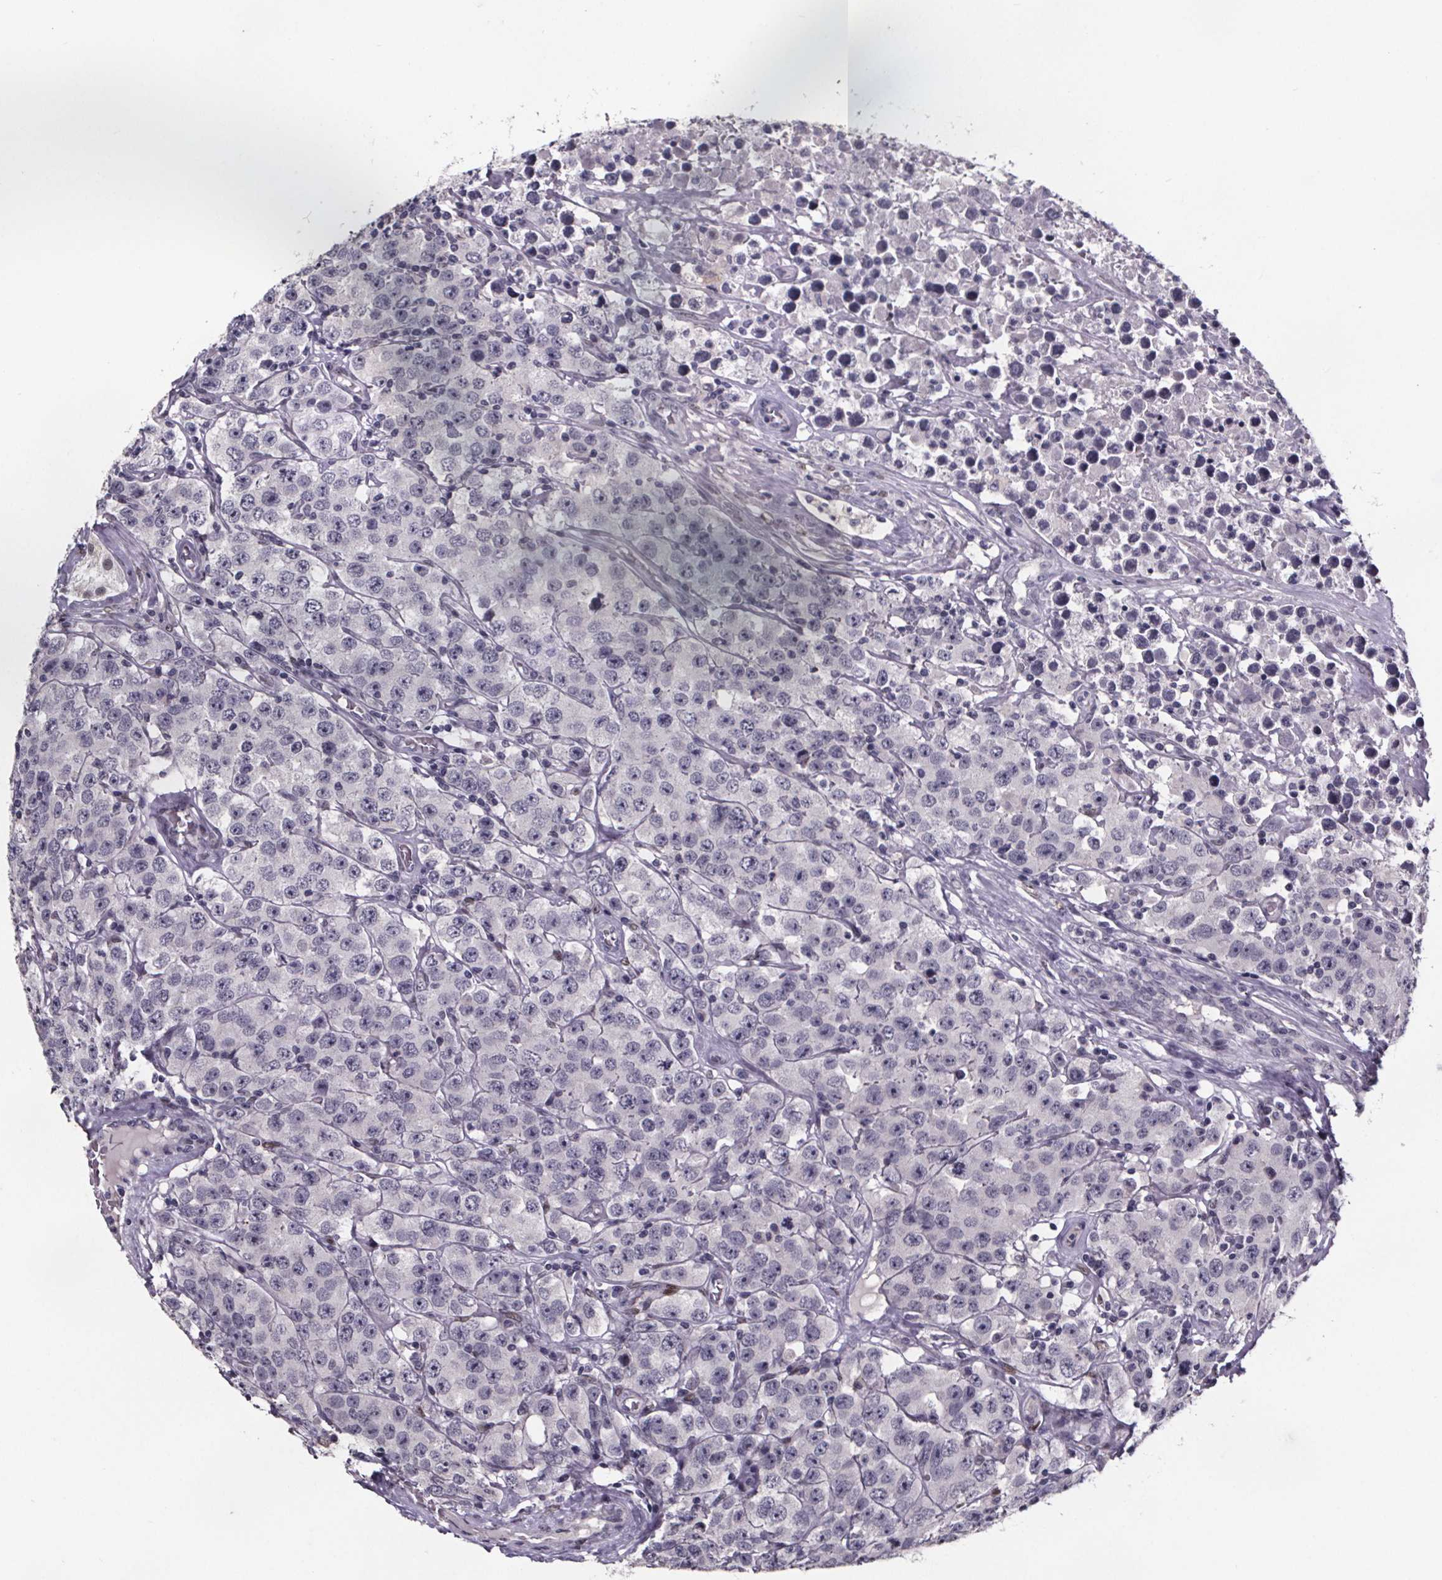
{"staining": {"intensity": "negative", "quantity": "none", "location": "none"}, "tissue": "testis cancer", "cell_type": "Tumor cells", "image_type": "cancer", "snomed": [{"axis": "morphology", "description": "Seminoma, NOS"}, {"axis": "topography", "description": "Testis"}], "caption": "DAB immunohistochemical staining of human seminoma (testis) shows no significant expression in tumor cells.", "gene": "AR", "patient": {"sex": "male", "age": 52}}